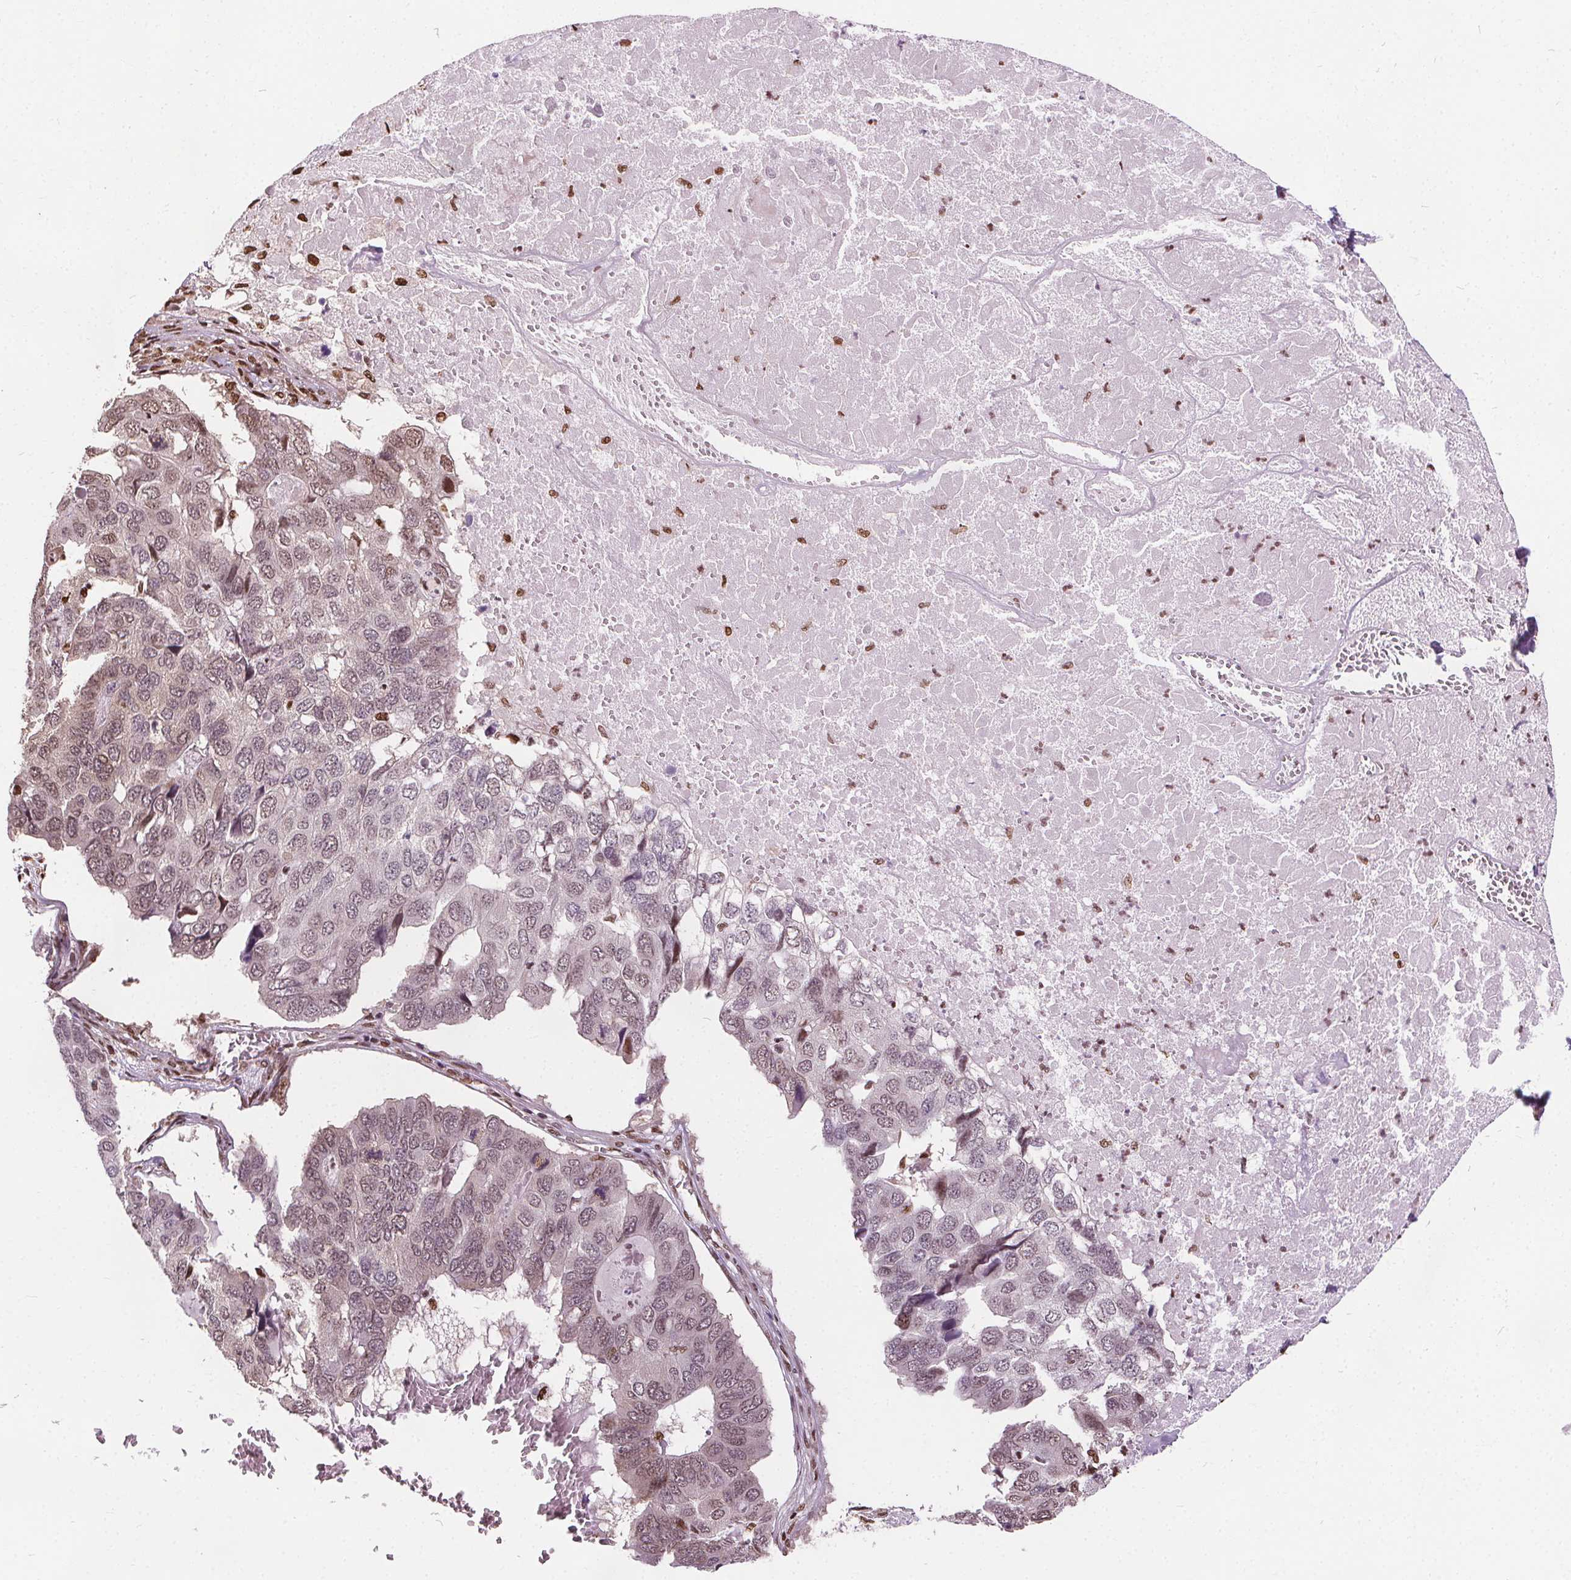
{"staining": {"intensity": "weak", "quantity": ">75%", "location": "nuclear"}, "tissue": "pancreatic cancer", "cell_type": "Tumor cells", "image_type": "cancer", "snomed": [{"axis": "morphology", "description": "Adenocarcinoma, NOS"}, {"axis": "topography", "description": "Pancreas"}], "caption": "Protein analysis of pancreatic cancer tissue reveals weak nuclear positivity in approximately >75% of tumor cells.", "gene": "ISLR2", "patient": {"sex": "male", "age": 50}}